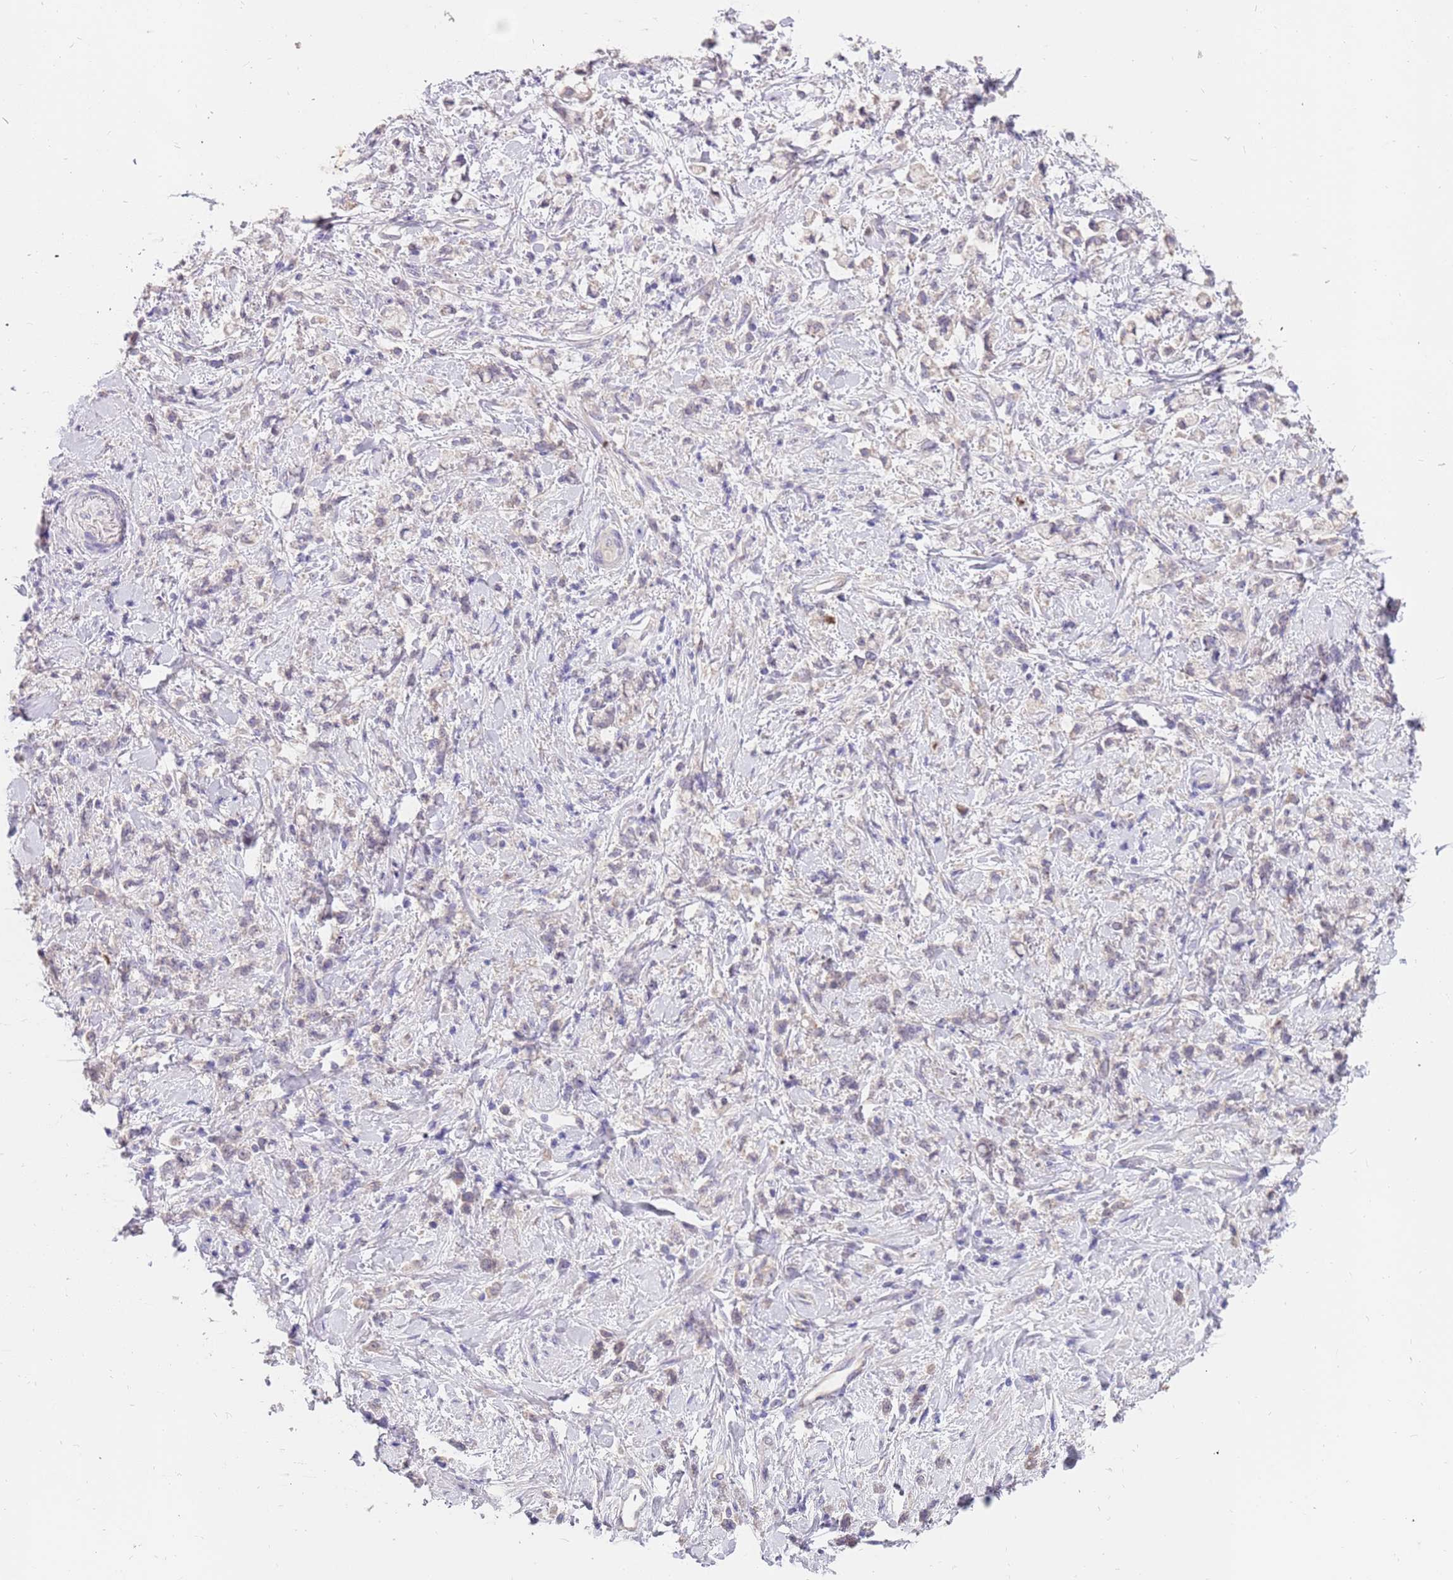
{"staining": {"intensity": "negative", "quantity": "none", "location": "none"}, "tissue": "stomach cancer", "cell_type": "Tumor cells", "image_type": "cancer", "snomed": [{"axis": "morphology", "description": "Adenocarcinoma, NOS"}, {"axis": "topography", "description": "Stomach"}], "caption": "There is no significant staining in tumor cells of stomach cancer. (Immunohistochemistry (ihc), brightfield microscopy, high magnification).", "gene": "ZNF746", "patient": {"sex": "female", "age": 60}}